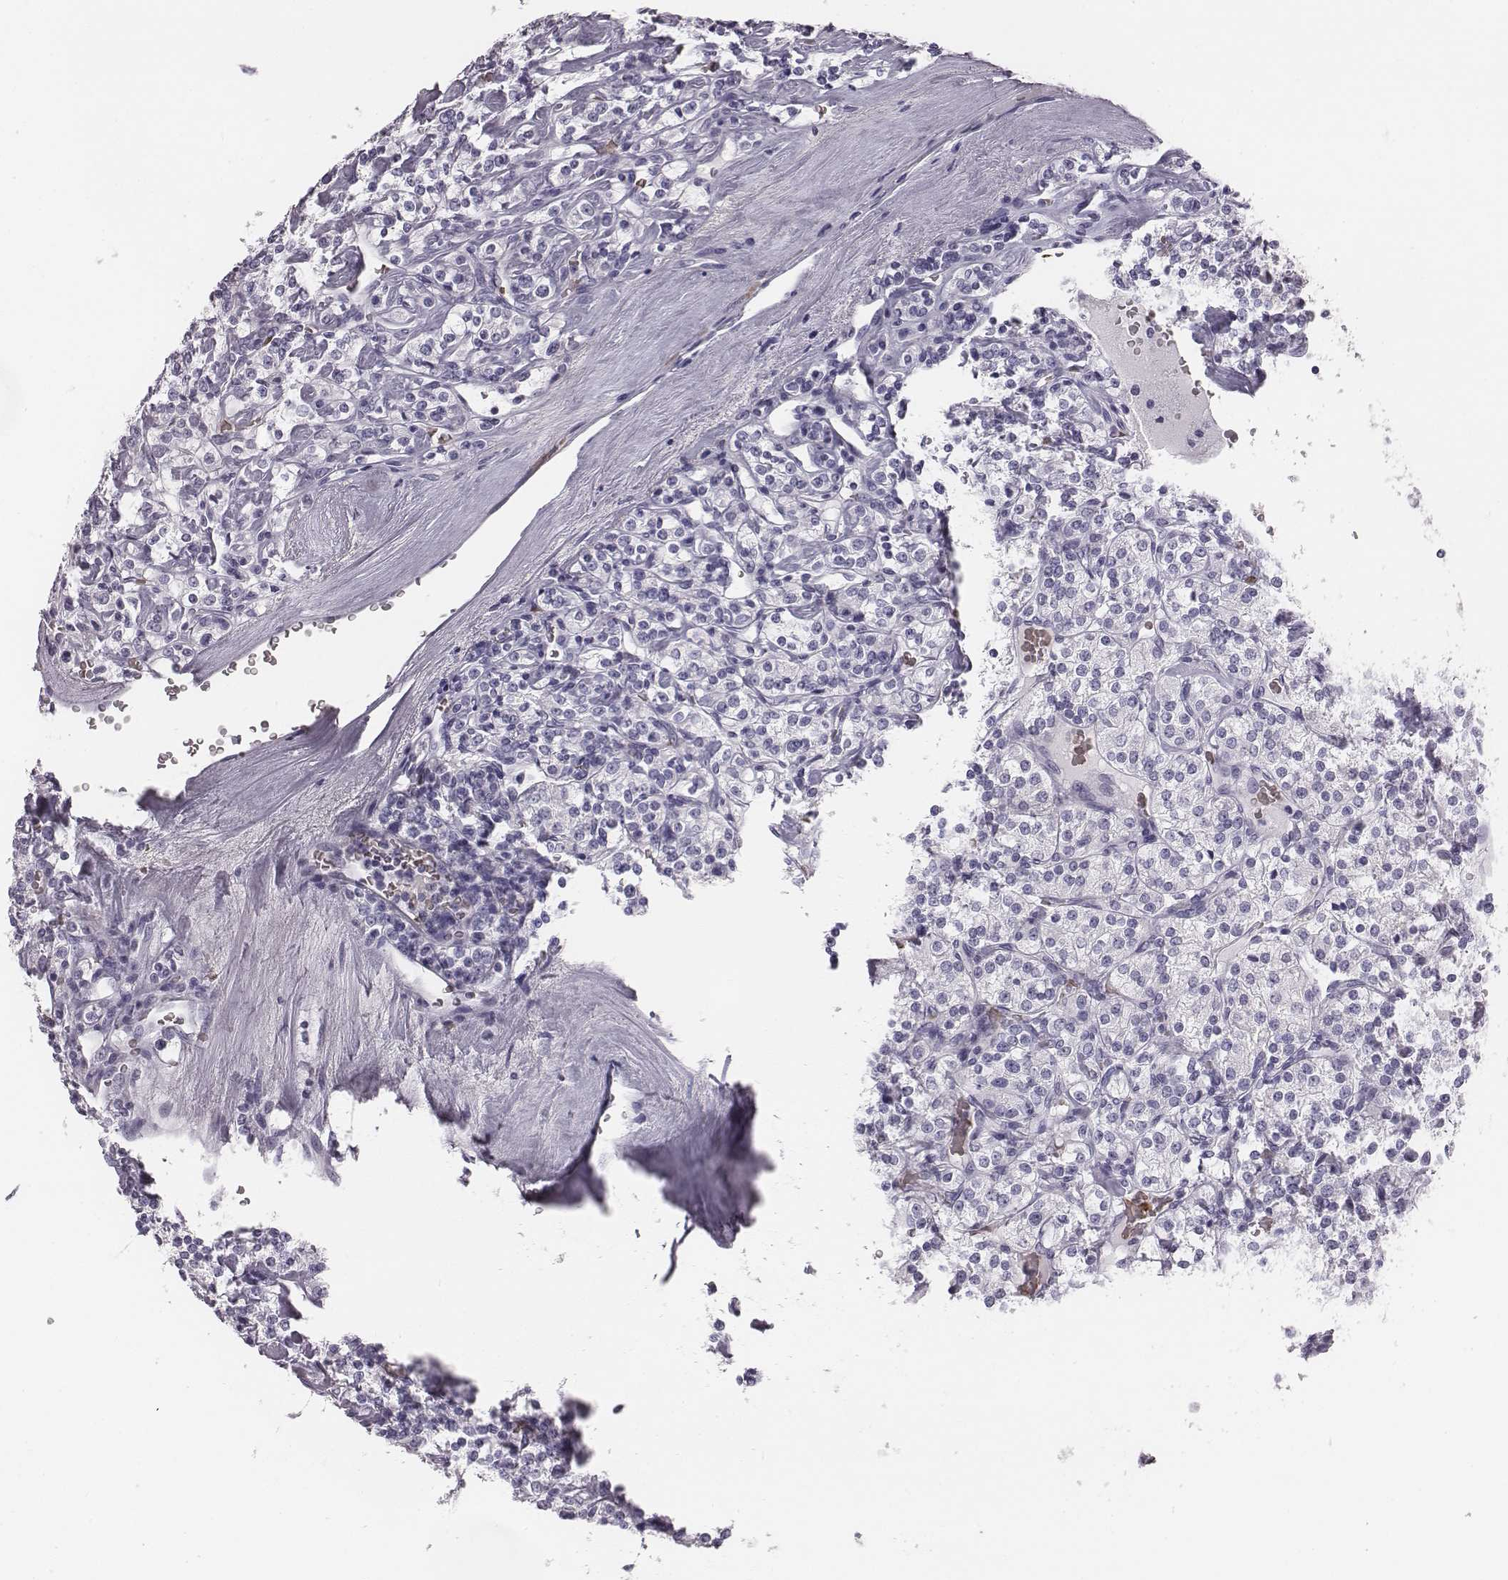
{"staining": {"intensity": "negative", "quantity": "none", "location": "none"}, "tissue": "renal cancer", "cell_type": "Tumor cells", "image_type": "cancer", "snomed": [{"axis": "morphology", "description": "Adenocarcinoma, NOS"}, {"axis": "topography", "description": "Kidney"}], "caption": "Tumor cells are negative for protein expression in human renal cancer (adenocarcinoma).", "gene": "HBZ", "patient": {"sex": "male", "age": 77}}